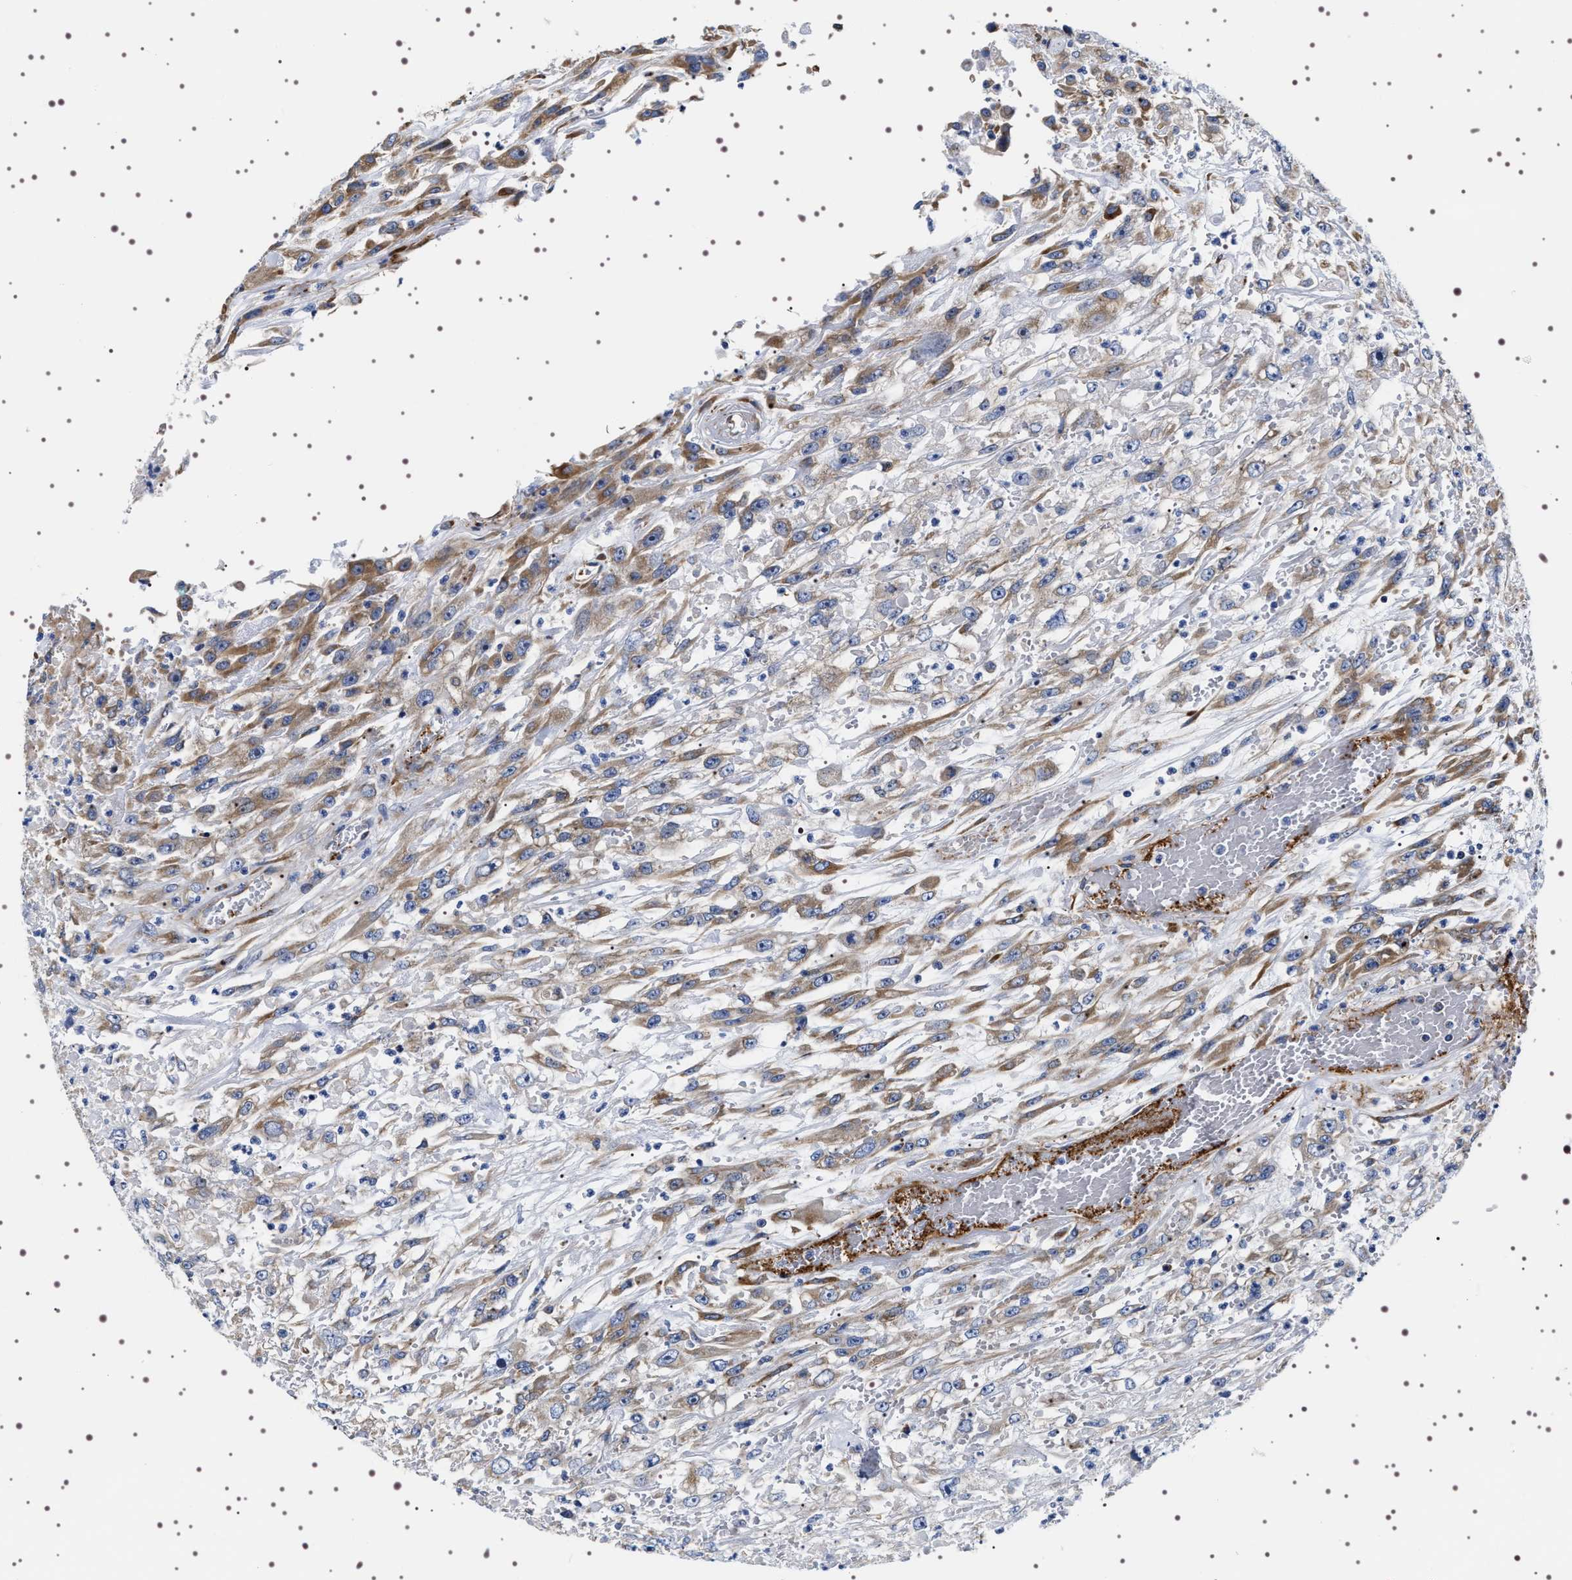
{"staining": {"intensity": "moderate", "quantity": "25%-75%", "location": "cytoplasmic/membranous"}, "tissue": "urothelial cancer", "cell_type": "Tumor cells", "image_type": "cancer", "snomed": [{"axis": "morphology", "description": "Urothelial carcinoma, High grade"}, {"axis": "topography", "description": "Urinary bladder"}], "caption": "Urothelial carcinoma (high-grade) was stained to show a protein in brown. There is medium levels of moderate cytoplasmic/membranous positivity in approximately 25%-75% of tumor cells.", "gene": "SQLE", "patient": {"sex": "male", "age": 46}}